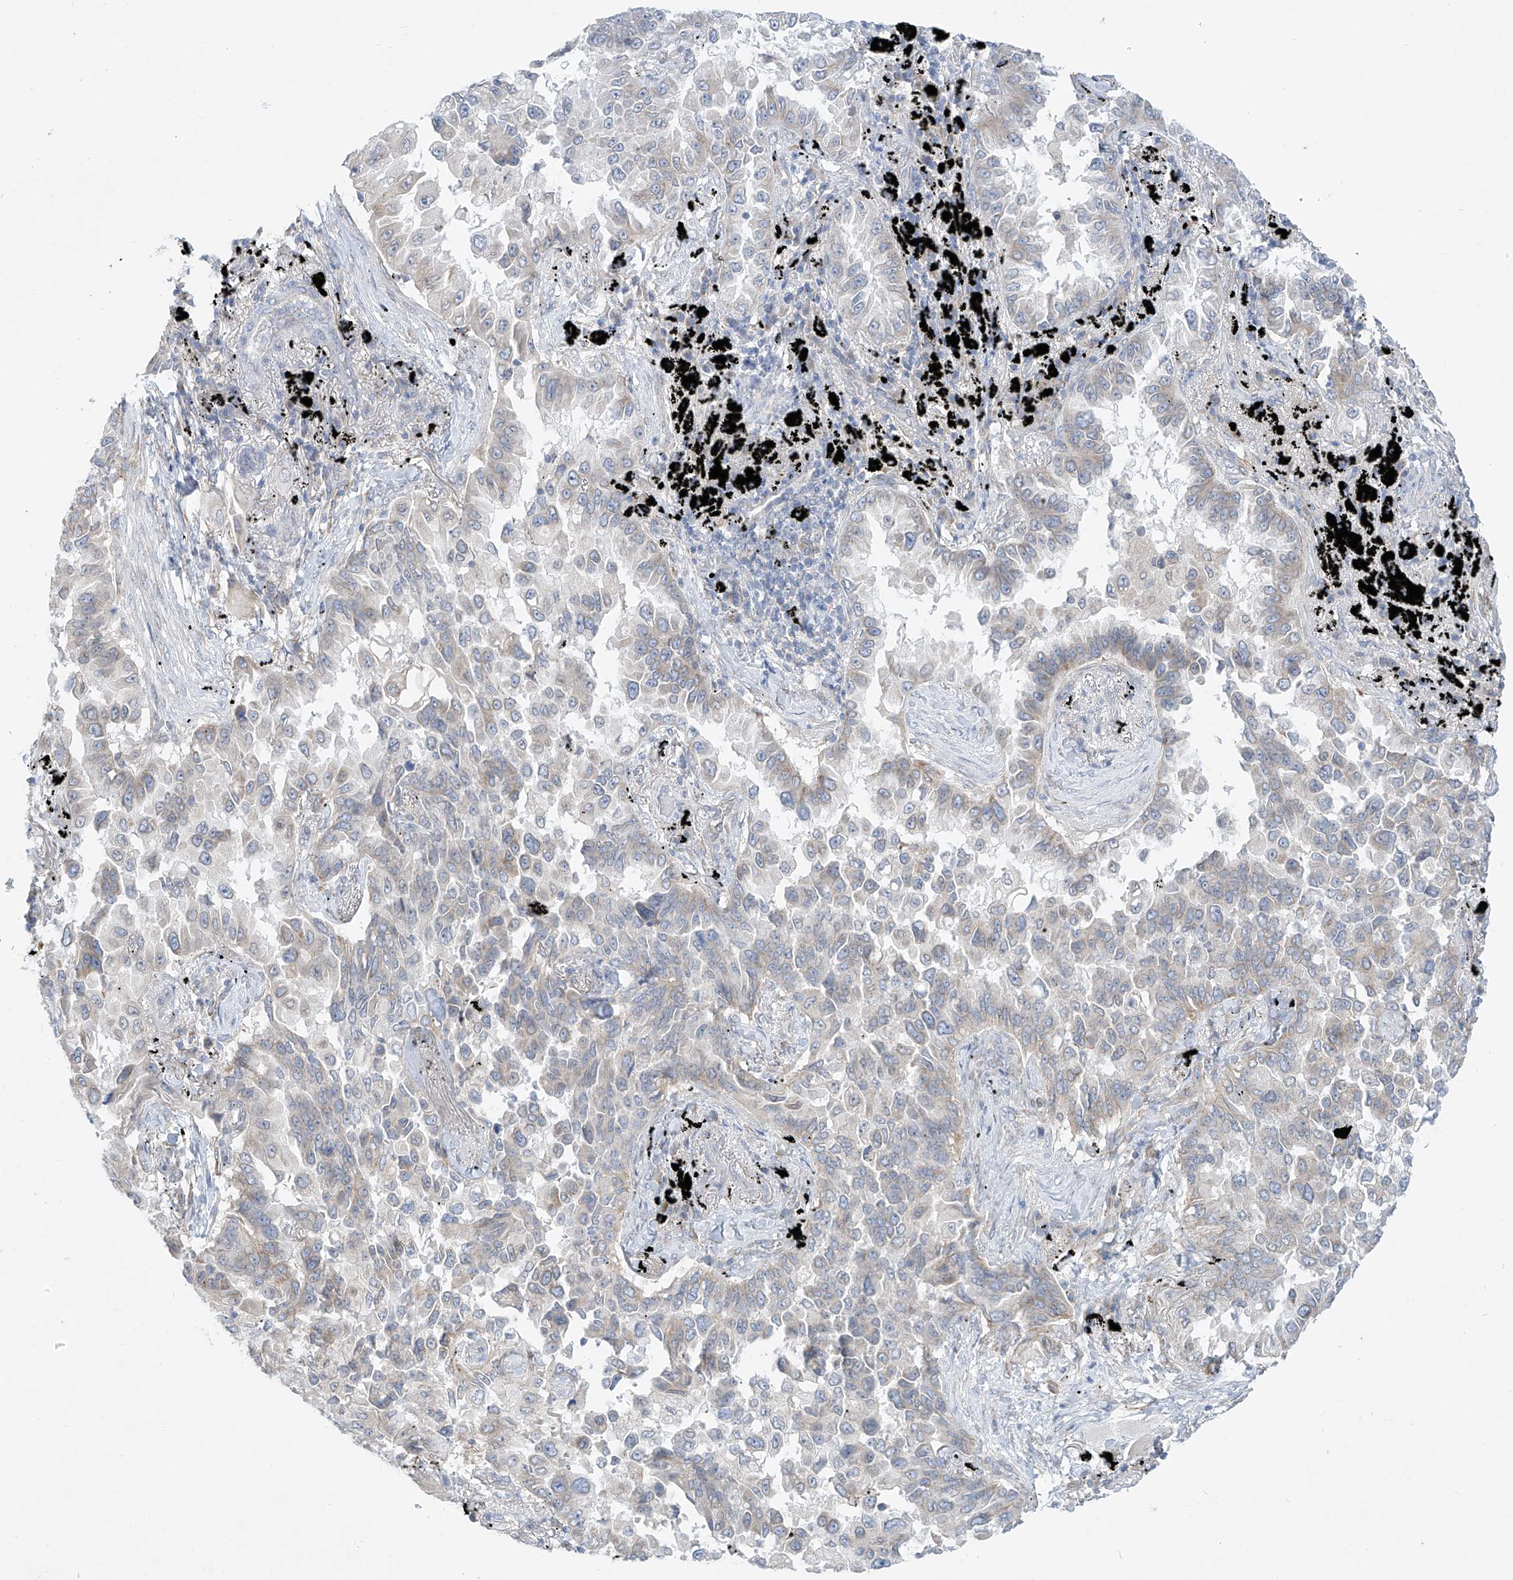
{"staining": {"intensity": "negative", "quantity": "none", "location": "none"}, "tissue": "lung cancer", "cell_type": "Tumor cells", "image_type": "cancer", "snomed": [{"axis": "morphology", "description": "Adenocarcinoma, NOS"}, {"axis": "topography", "description": "Lung"}], "caption": "This micrograph is of lung cancer stained with immunohistochemistry (IHC) to label a protein in brown with the nuclei are counter-stained blue. There is no positivity in tumor cells.", "gene": "KRTAP25-1", "patient": {"sex": "female", "age": 67}}